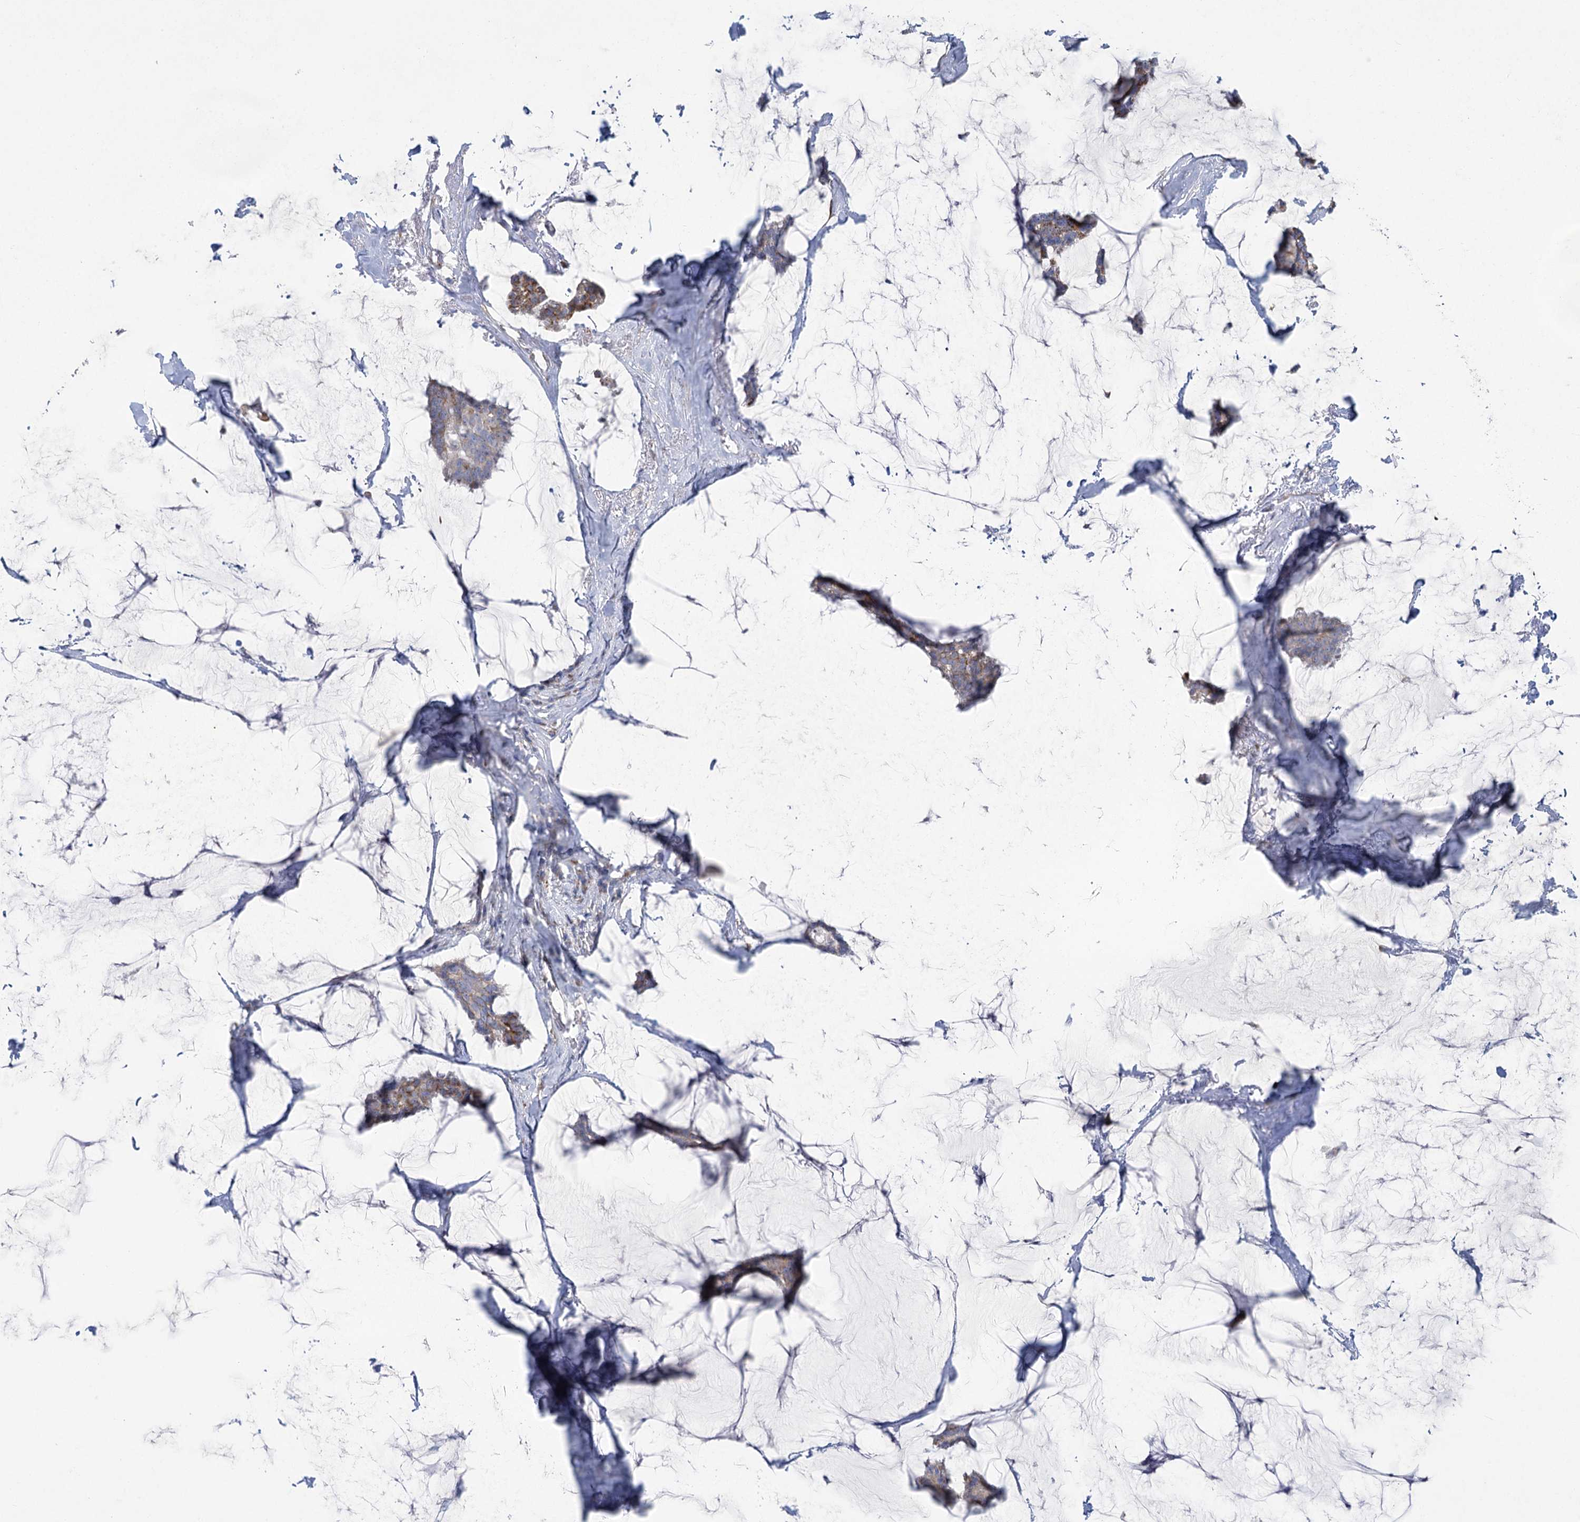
{"staining": {"intensity": "moderate", "quantity": "<25%", "location": "cytoplasmic/membranous"}, "tissue": "breast cancer", "cell_type": "Tumor cells", "image_type": "cancer", "snomed": [{"axis": "morphology", "description": "Duct carcinoma"}, {"axis": "topography", "description": "Breast"}], "caption": "Human breast cancer stained with a protein marker displays moderate staining in tumor cells.", "gene": "DHTKD1", "patient": {"sex": "female", "age": 93}}